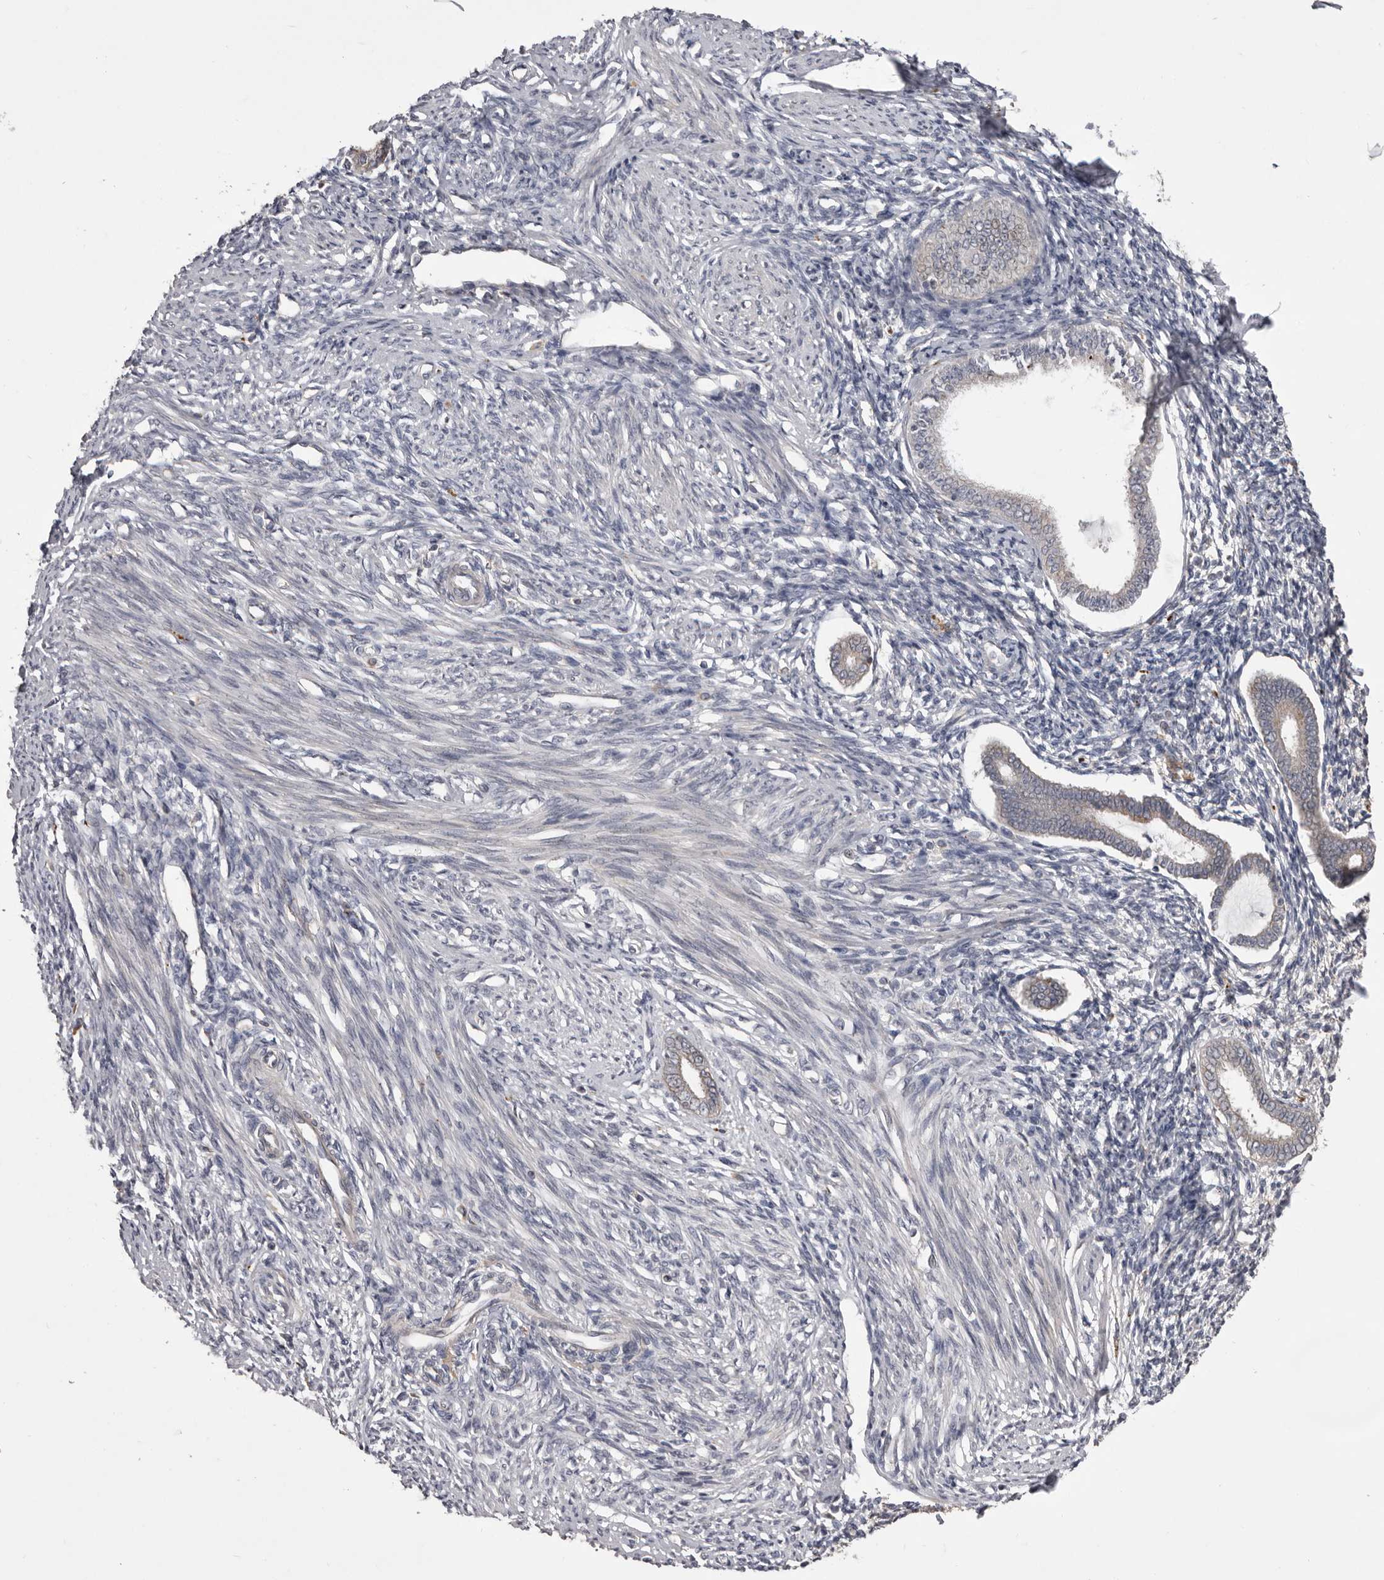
{"staining": {"intensity": "negative", "quantity": "none", "location": "none"}, "tissue": "endometrium", "cell_type": "Cells in endometrial stroma", "image_type": "normal", "snomed": [{"axis": "morphology", "description": "Normal tissue, NOS"}, {"axis": "topography", "description": "Endometrium"}], "caption": "This is an immunohistochemistry histopathology image of normal human endometrium. There is no staining in cells in endometrial stroma.", "gene": "WDR47", "patient": {"sex": "female", "age": 56}}